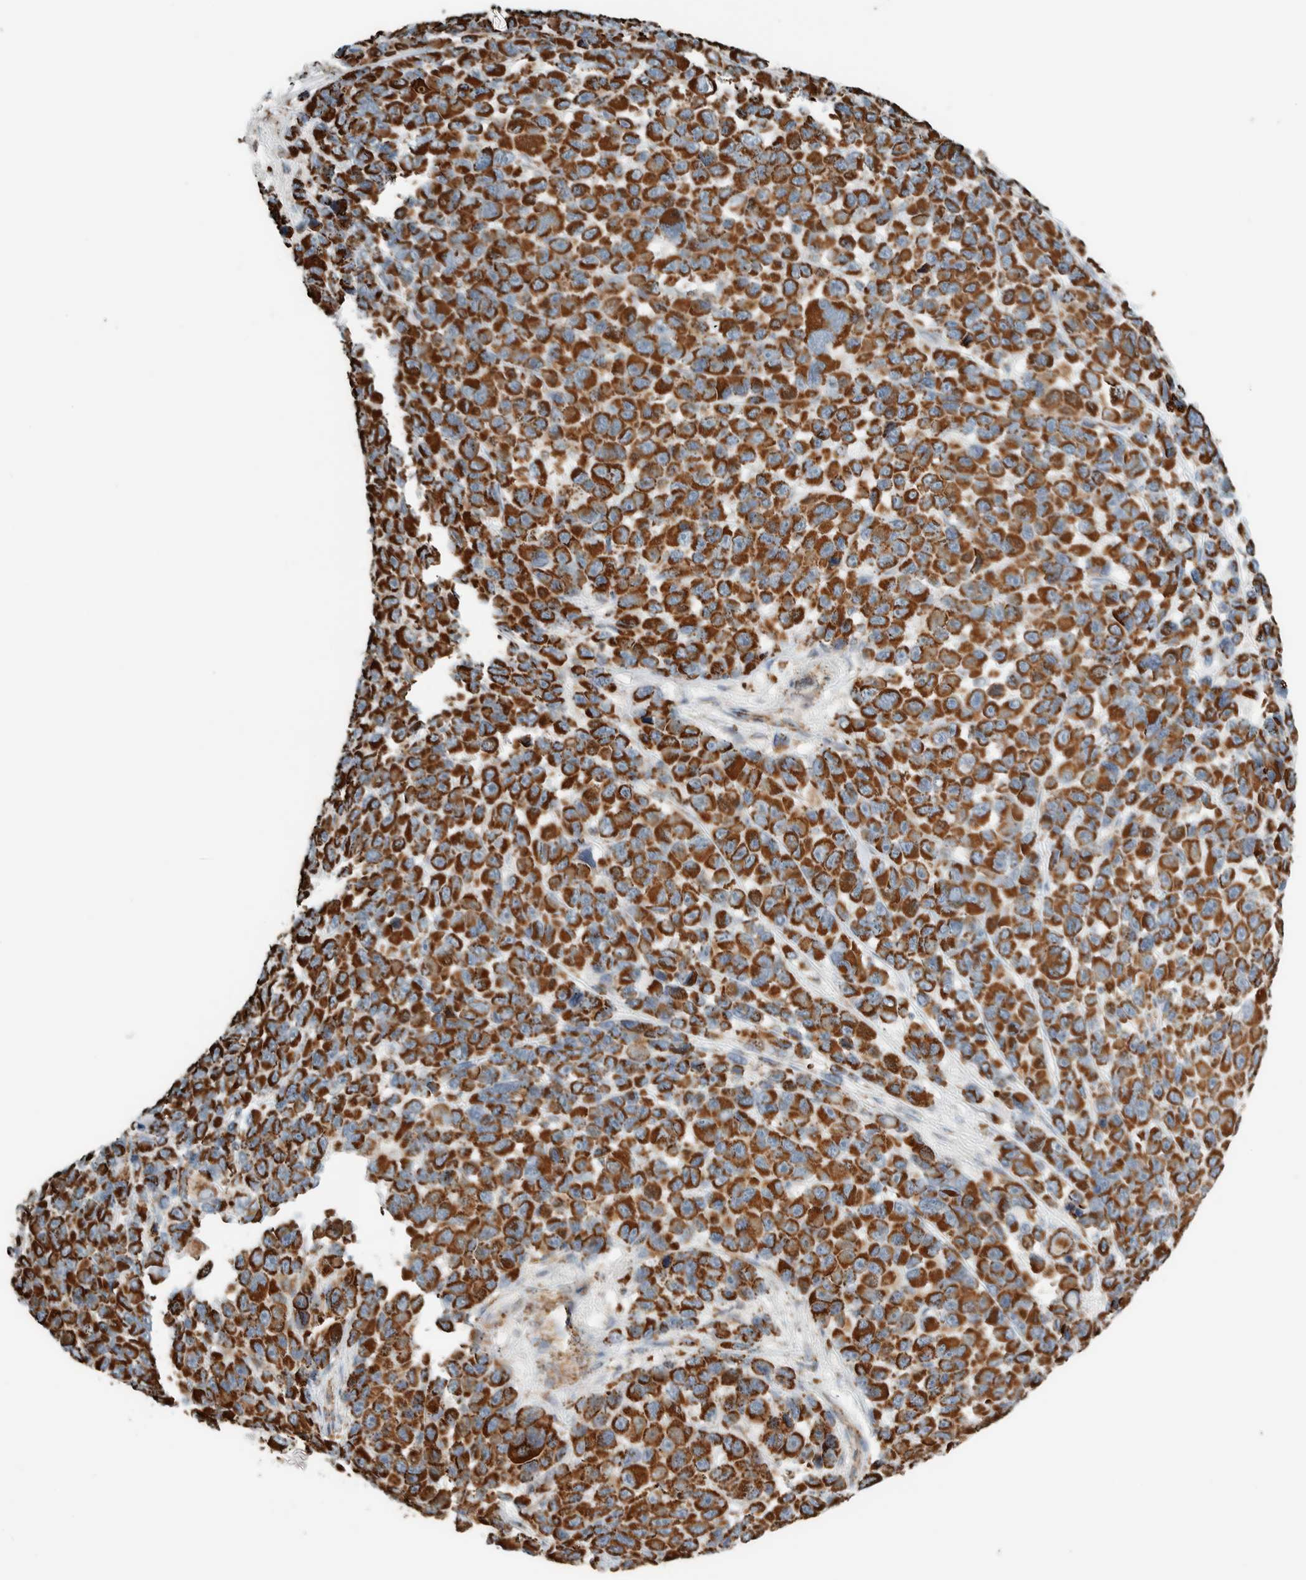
{"staining": {"intensity": "strong", "quantity": ">75%", "location": "cytoplasmic/membranous"}, "tissue": "melanoma", "cell_type": "Tumor cells", "image_type": "cancer", "snomed": [{"axis": "morphology", "description": "Malignant melanoma, NOS"}, {"axis": "topography", "description": "Skin"}], "caption": "High-magnification brightfield microscopy of malignant melanoma stained with DAB (3,3'-diaminobenzidine) (brown) and counterstained with hematoxylin (blue). tumor cells exhibit strong cytoplasmic/membranous expression is present in approximately>75% of cells.", "gene": "ZNF454", "patient": {"sex": "male", "age": 53}}